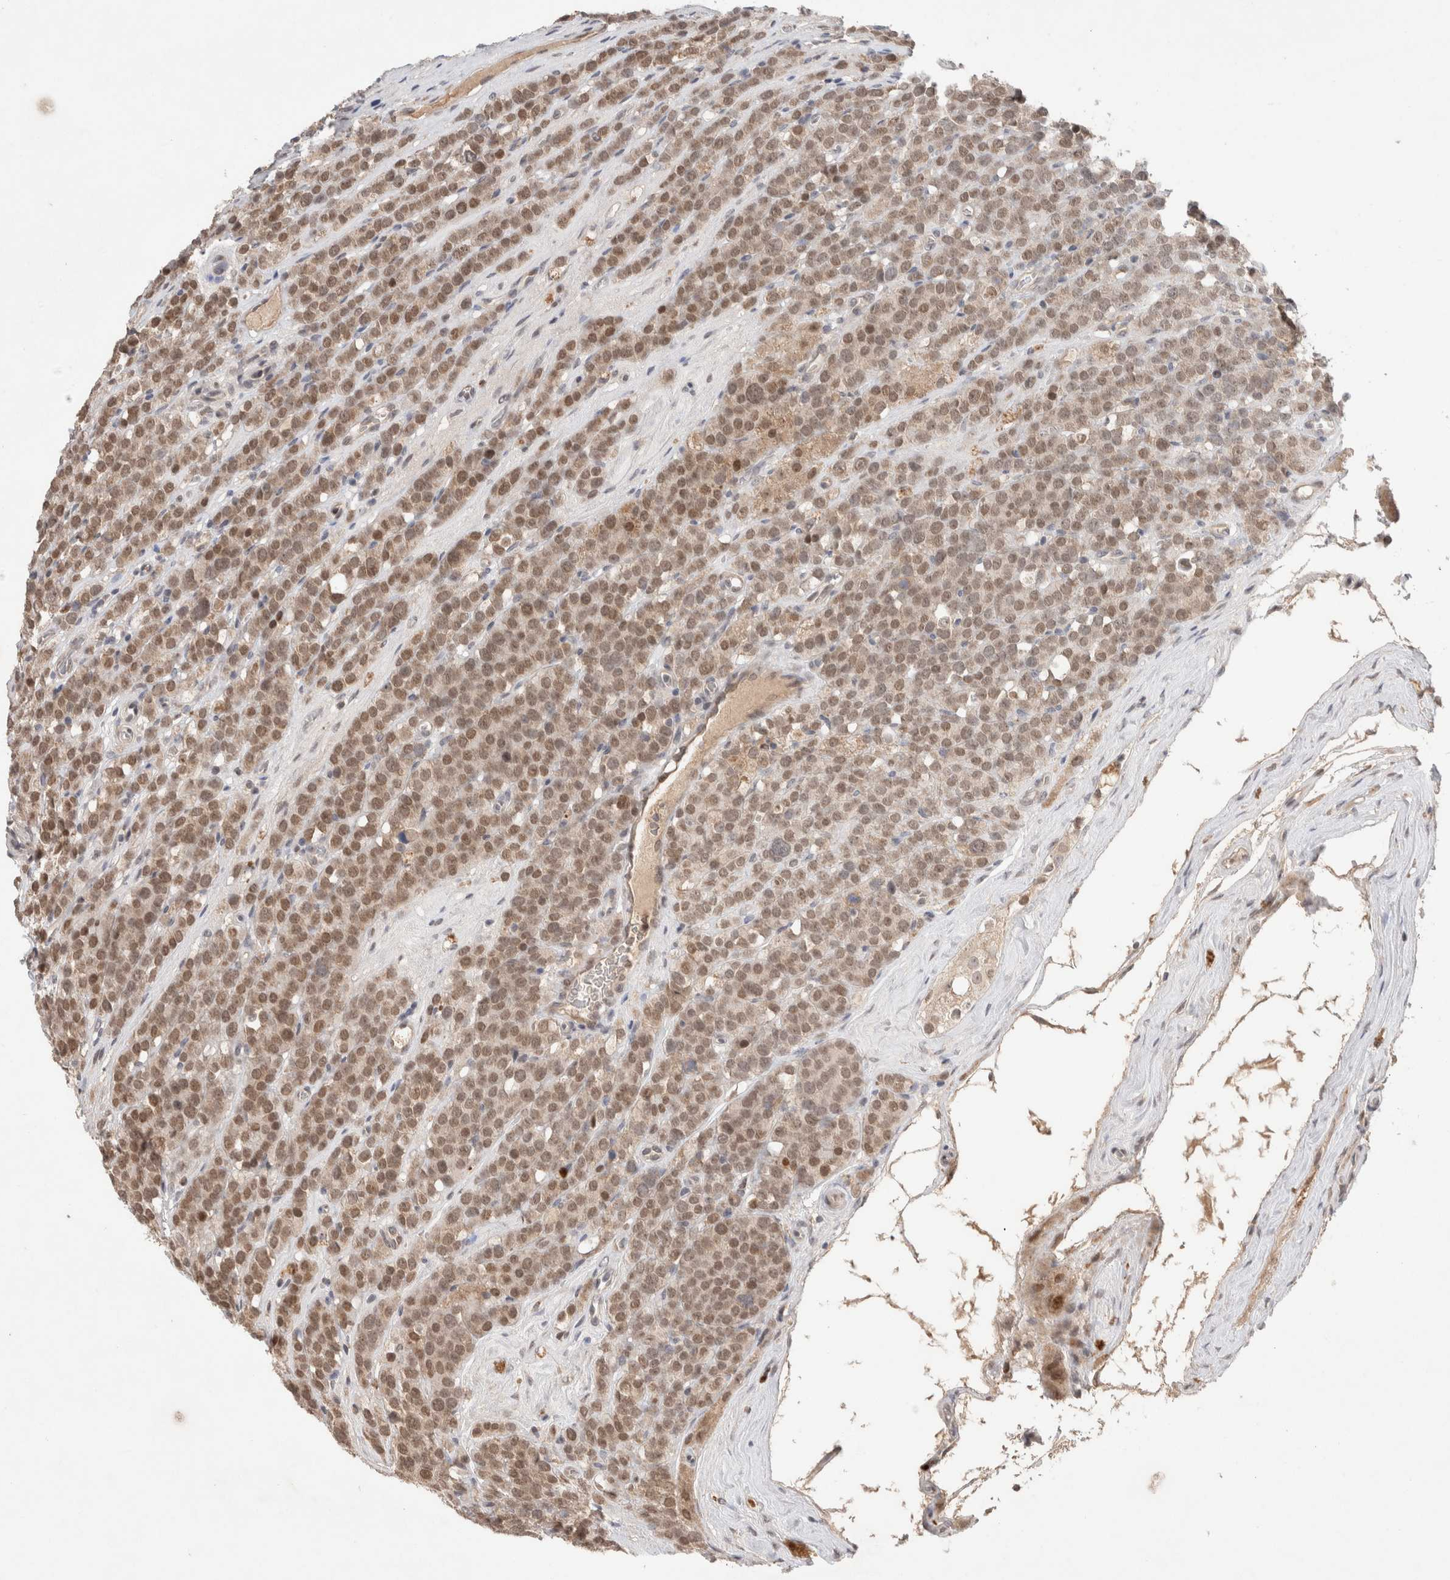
{"staining": {"intensity": "moderate", "quantity": ">75%", "location": "cytoplasmic/membranous,nuclear"}, "tissue": "testis cancer", "cell_type": "Tumor cells", "image_type": "cancer", "snomed": [{"axis": "morphology", "description": "Seminoma, NOS"}, {"axis": "topography", "description": "Testis"}], "caption": "Testis cancer (seminoma) stained with DAB (3,3'-diaminobenzidine) immunohistochemistry (IHC) shows medium levels of moderate cytoplasmic/membranous and nuclear expression in approximately >75% of tumor cells. The staining is performed using DAB (3,3'-diaminobenzidine) brown chromogen to label protein expression. The nuclei are counter-stained blue using hematoxylin.", "gene": "SYDE2", "patient": {"sex": "male", "age": 71}}